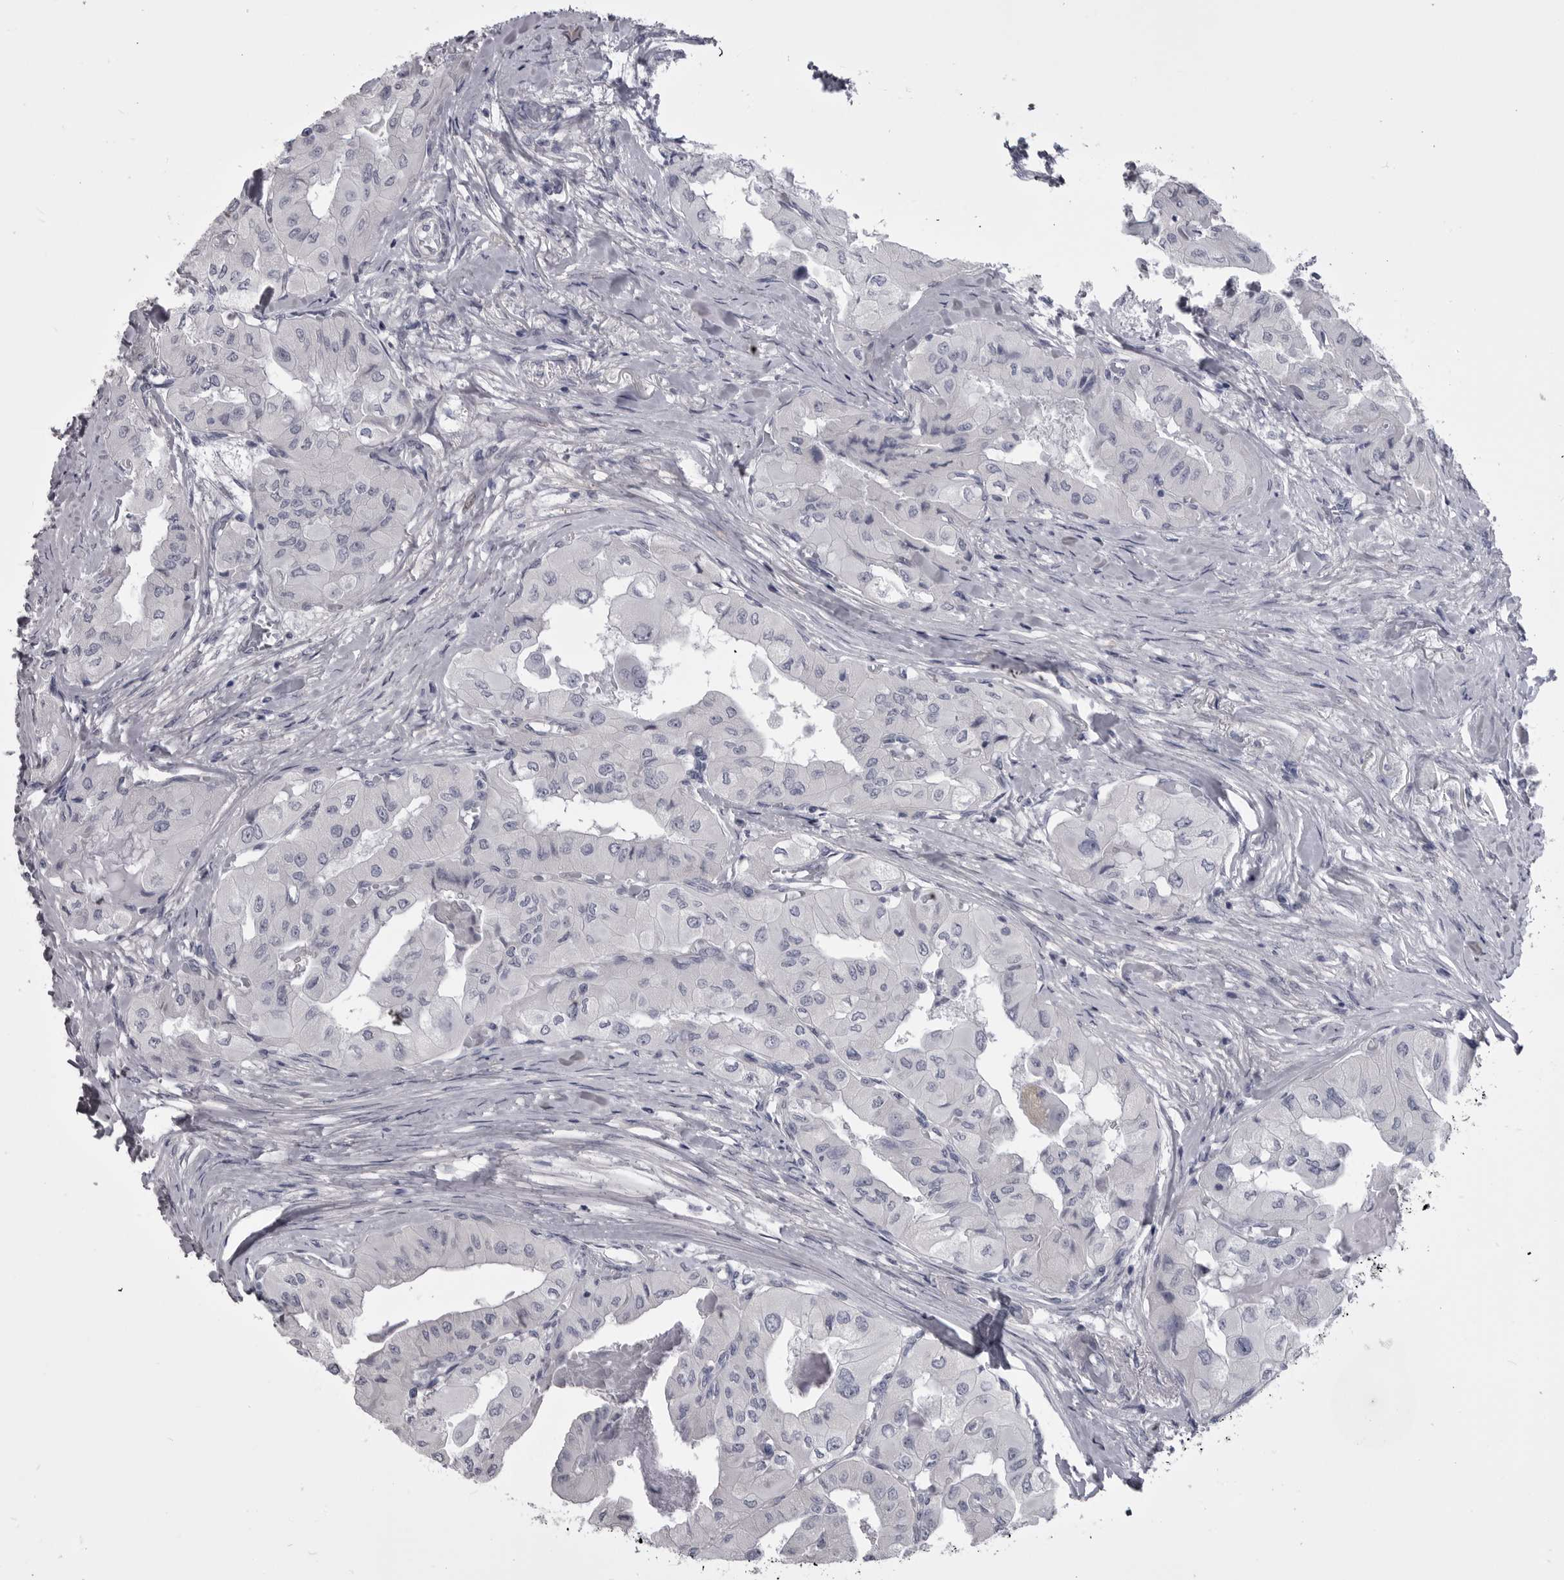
{"staining": {"intensity": "negative", "quantity": "none", "location": "none"}, "tissue": "thyroid cancer", "cell_type": "Tumor cells", "image_type": "cancer", "snomed": [{"axis": "morphology", "description": "Papillary adenocarcinoma, NOS"}, {"axis": "topography", "description": "Thyroid gland"}], "caption": "Human thyroid cancer stained for a protein using immunohistochemistry displays no expression in tumor cells.", "gene": "ANK2", "patient": {"sex": "female", "age": 59}}